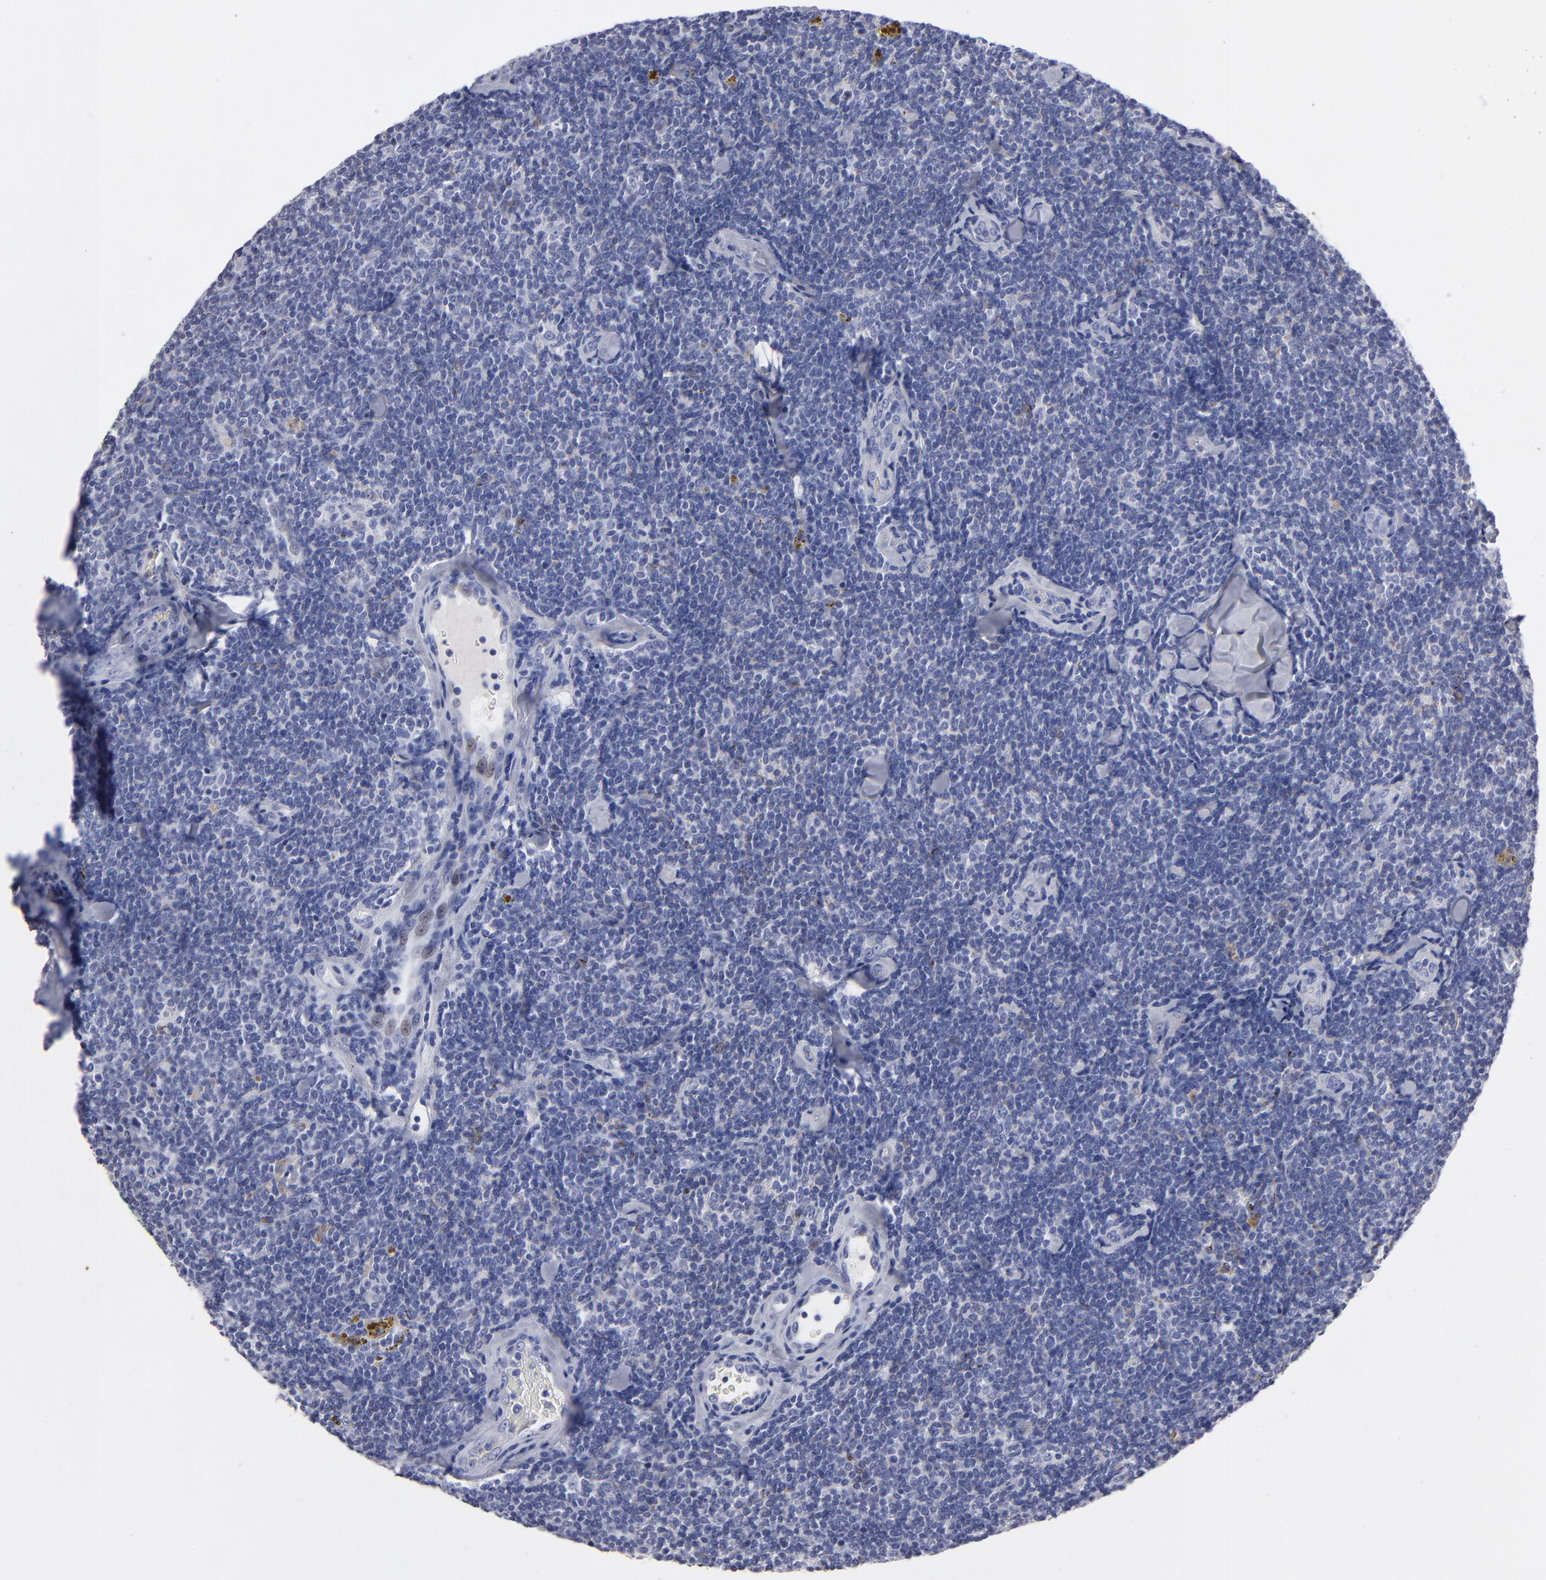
{"staining": {"intensity": "negative", "quantity": "none", "location": "none"}, "tissue": "lymphoma", "cell_type": "Tumor cells", "image_type": "cancer", "snomed": [{"axis": "morphology", "description": "Malignant lymphoma, non-Hodgkin's type, Low grade"}, {"axis": "topography", "description": "Lymph node"}], "caption": "Tumor cells show no significant positivity in lymphoma.", "gene": "CADM3", "patient": {"sex": "female", "age": 56}}